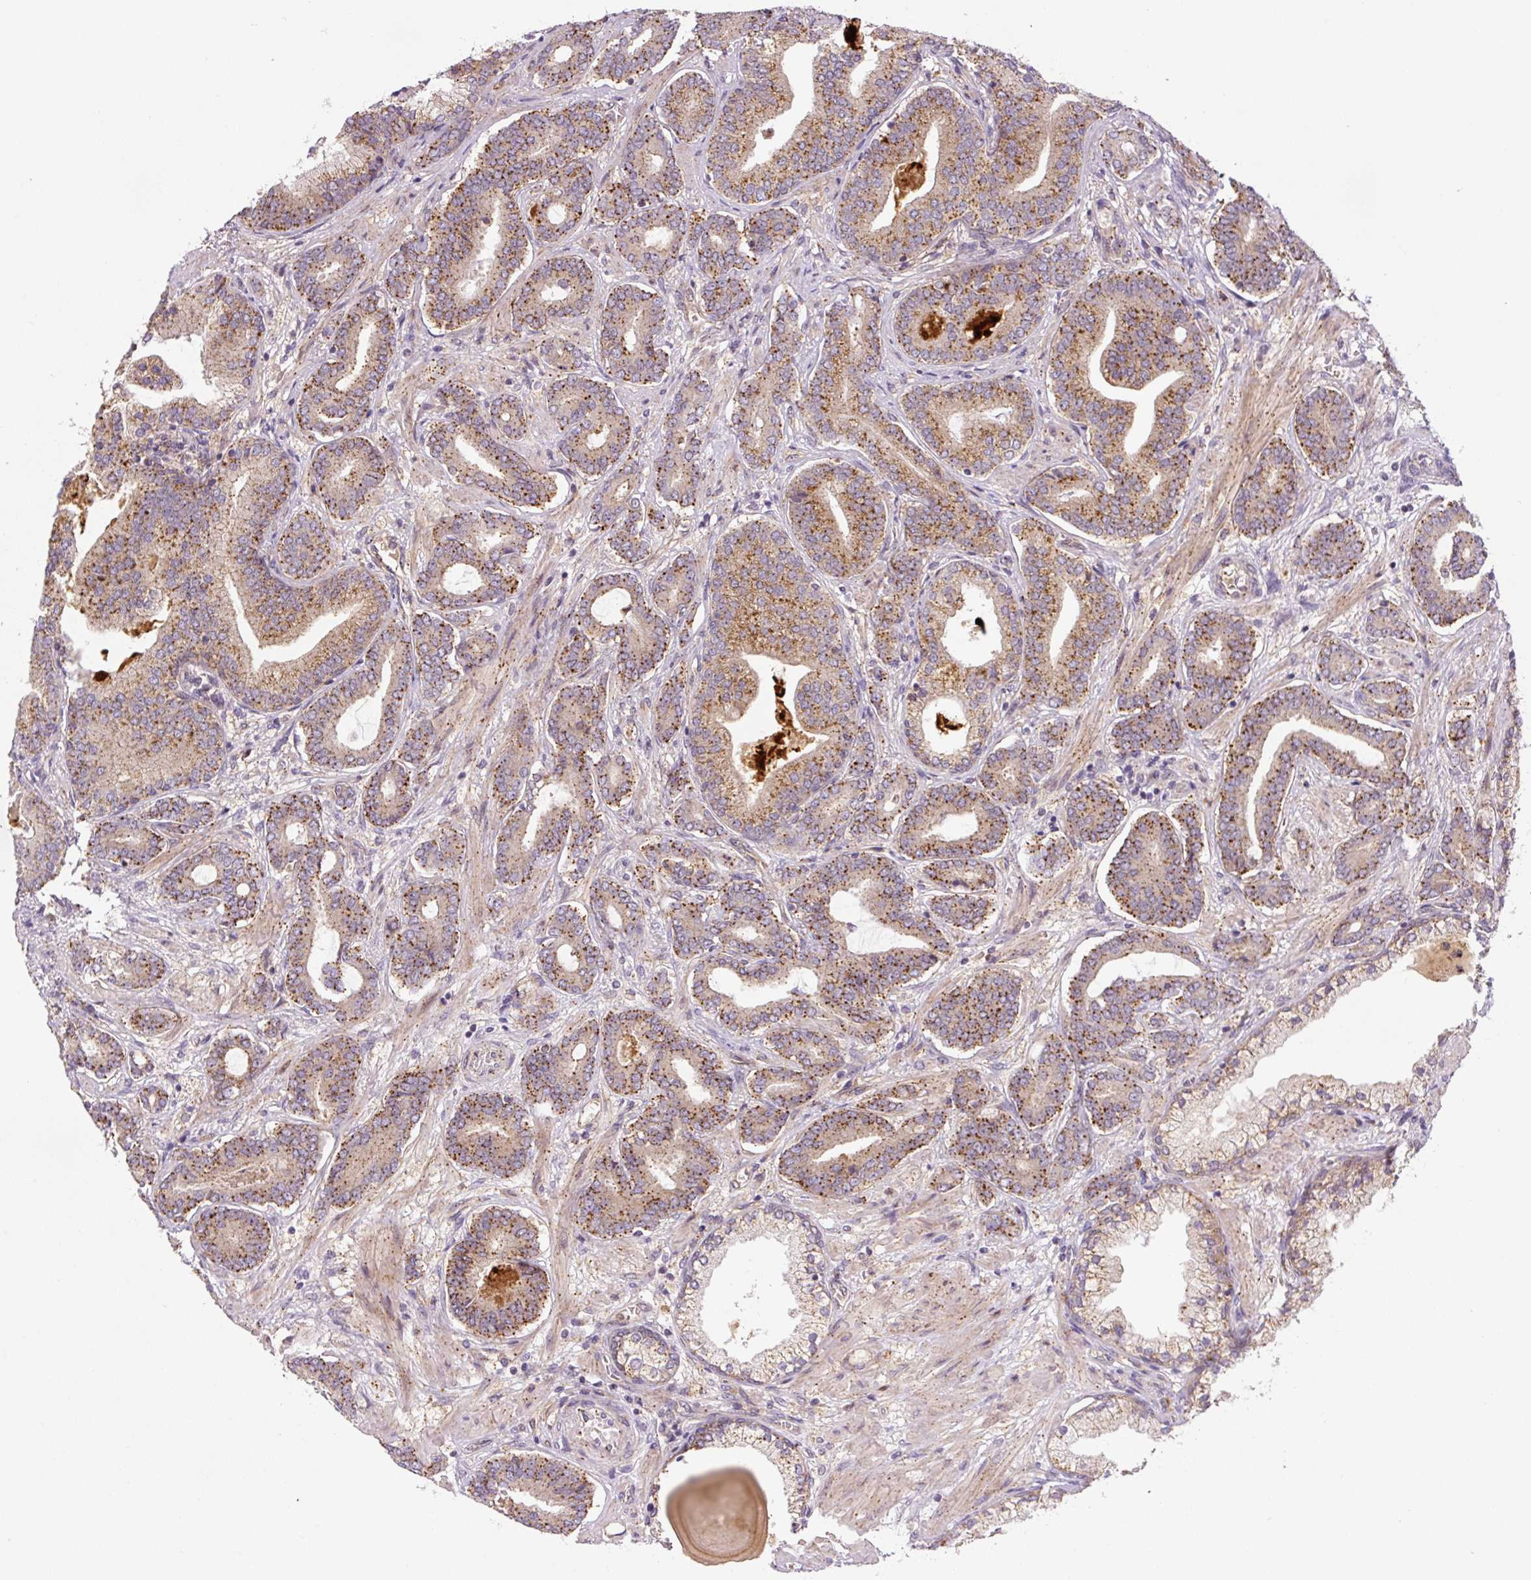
{"staining": {"intensity": "moderate", "quantity": ">75%", "location": "cytoplasmic/membranous"}, "tissue": "prostate cancer", "cell_type": "Tumor cells", "image_type": "cancer", "snomed": [{"axis": "morphology", "description": "Adenocarcinoma, Low grade"}, {"axis": "topography", "description": "Prostate and seminal vesicle, NOS"}], "caption": "DAB (3,3'-diaminobenzidine) immunohistochemical staining of adenocarcinoma (low-grade) (prostate) demonstrates moderate cytoplasmic/membranous protein staining in approximately >75% of tumor cells.", "gene": "ZSWIM7", "patient": {"sex": "male", "age": 61}}